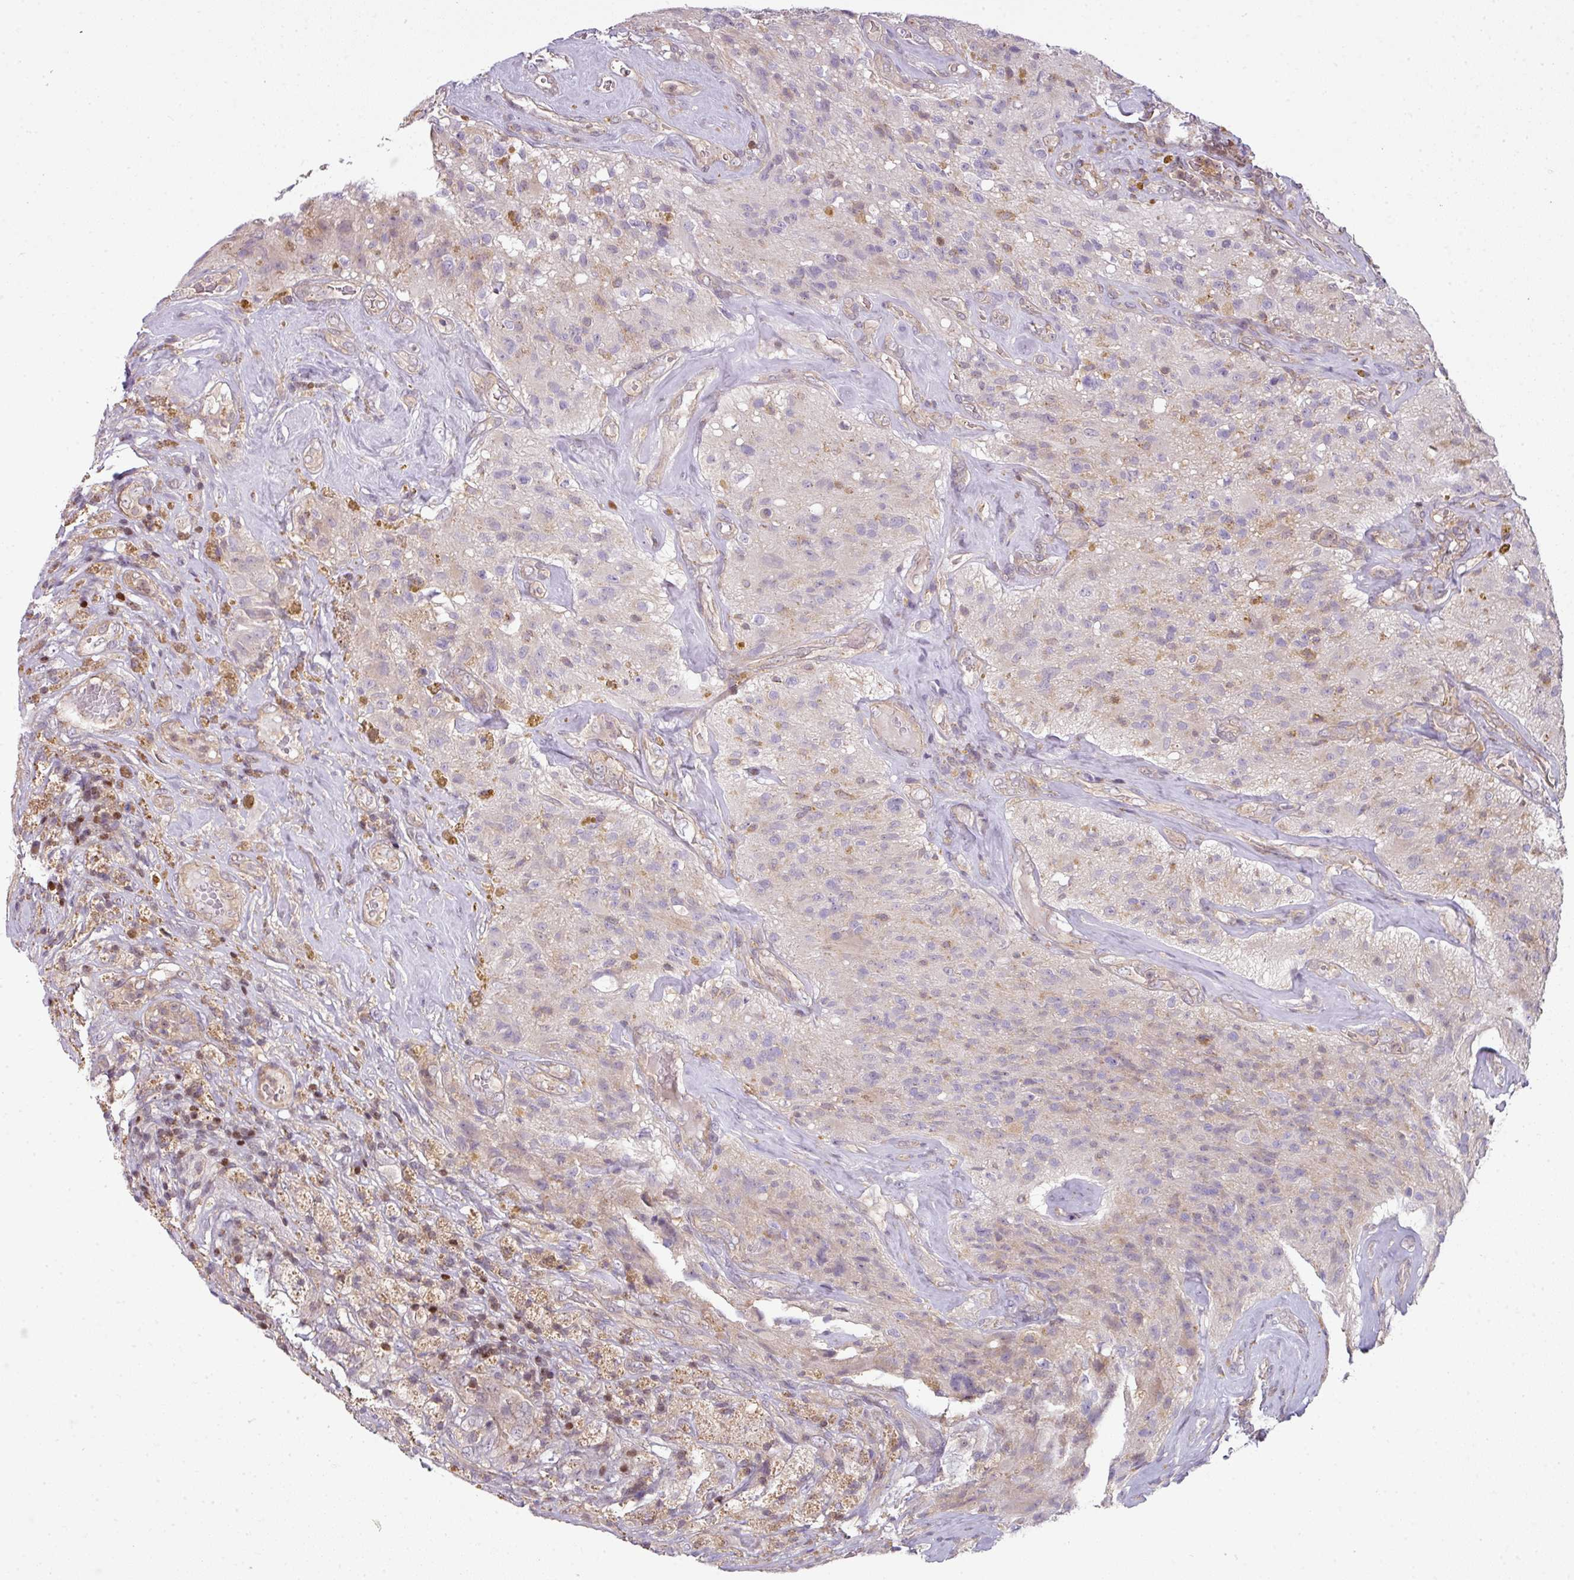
{"staining": {"intensity": "negative", "quantity": "none", "location": "none"}, "tissue": "glioma", "cell_type": "Tumor cells", "image_type": "cancer", "snomed": [{"axis": "morphology", "description": "Glioma, malignant, High grade"}, {"axis": "topography", "description": "Brain"}], "caption": "Malignant glioma (high-grade) was stained to show a protein in brown. There is no significant expression in tumor cells.", "gene": "STAT5A", "patient": {"sex": "male", "age": 69}}